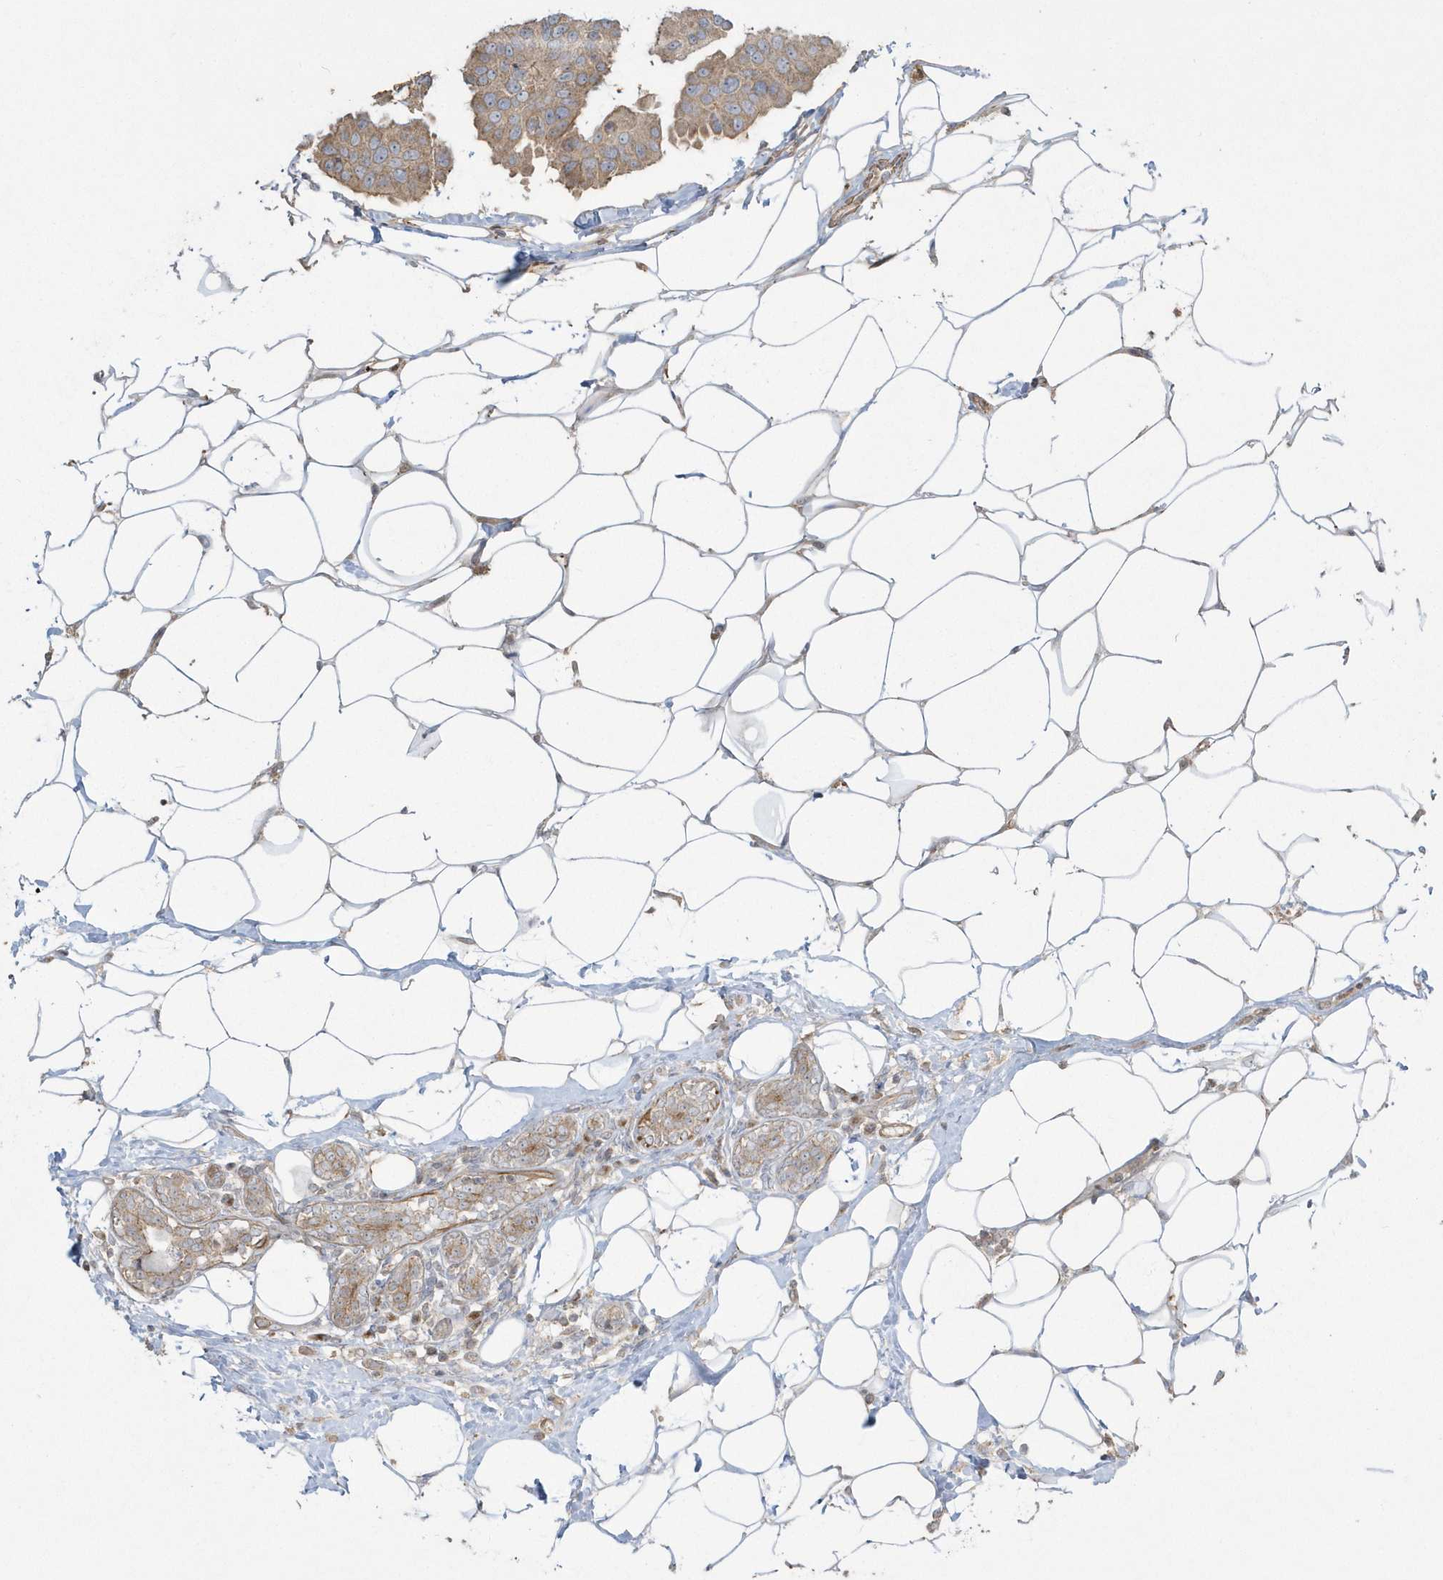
{"staining": {"intensity": "weak", "quantity": ">75%", "location": "cytoplasmic/membranous"}, "tissue": "breast cancer", "cell_type": "Tumor cells", "image_type": "cancer", "snomed": [{"axis": "morphology", "description": "Normal tissue, NOS"}, {"axis": "morphology", "description": "Duct carcinoma"}, {"axis": "topography", "description": "Breast"}], "caption": "The histopathology image exhibits immunohistochemical staining of breast cancer. There is weak cytoplasmic/membranous positivity is seen in about >75% of tumor cells.", "gene": "ARMC8", "patient": {"sex": "female", "age": 39}}